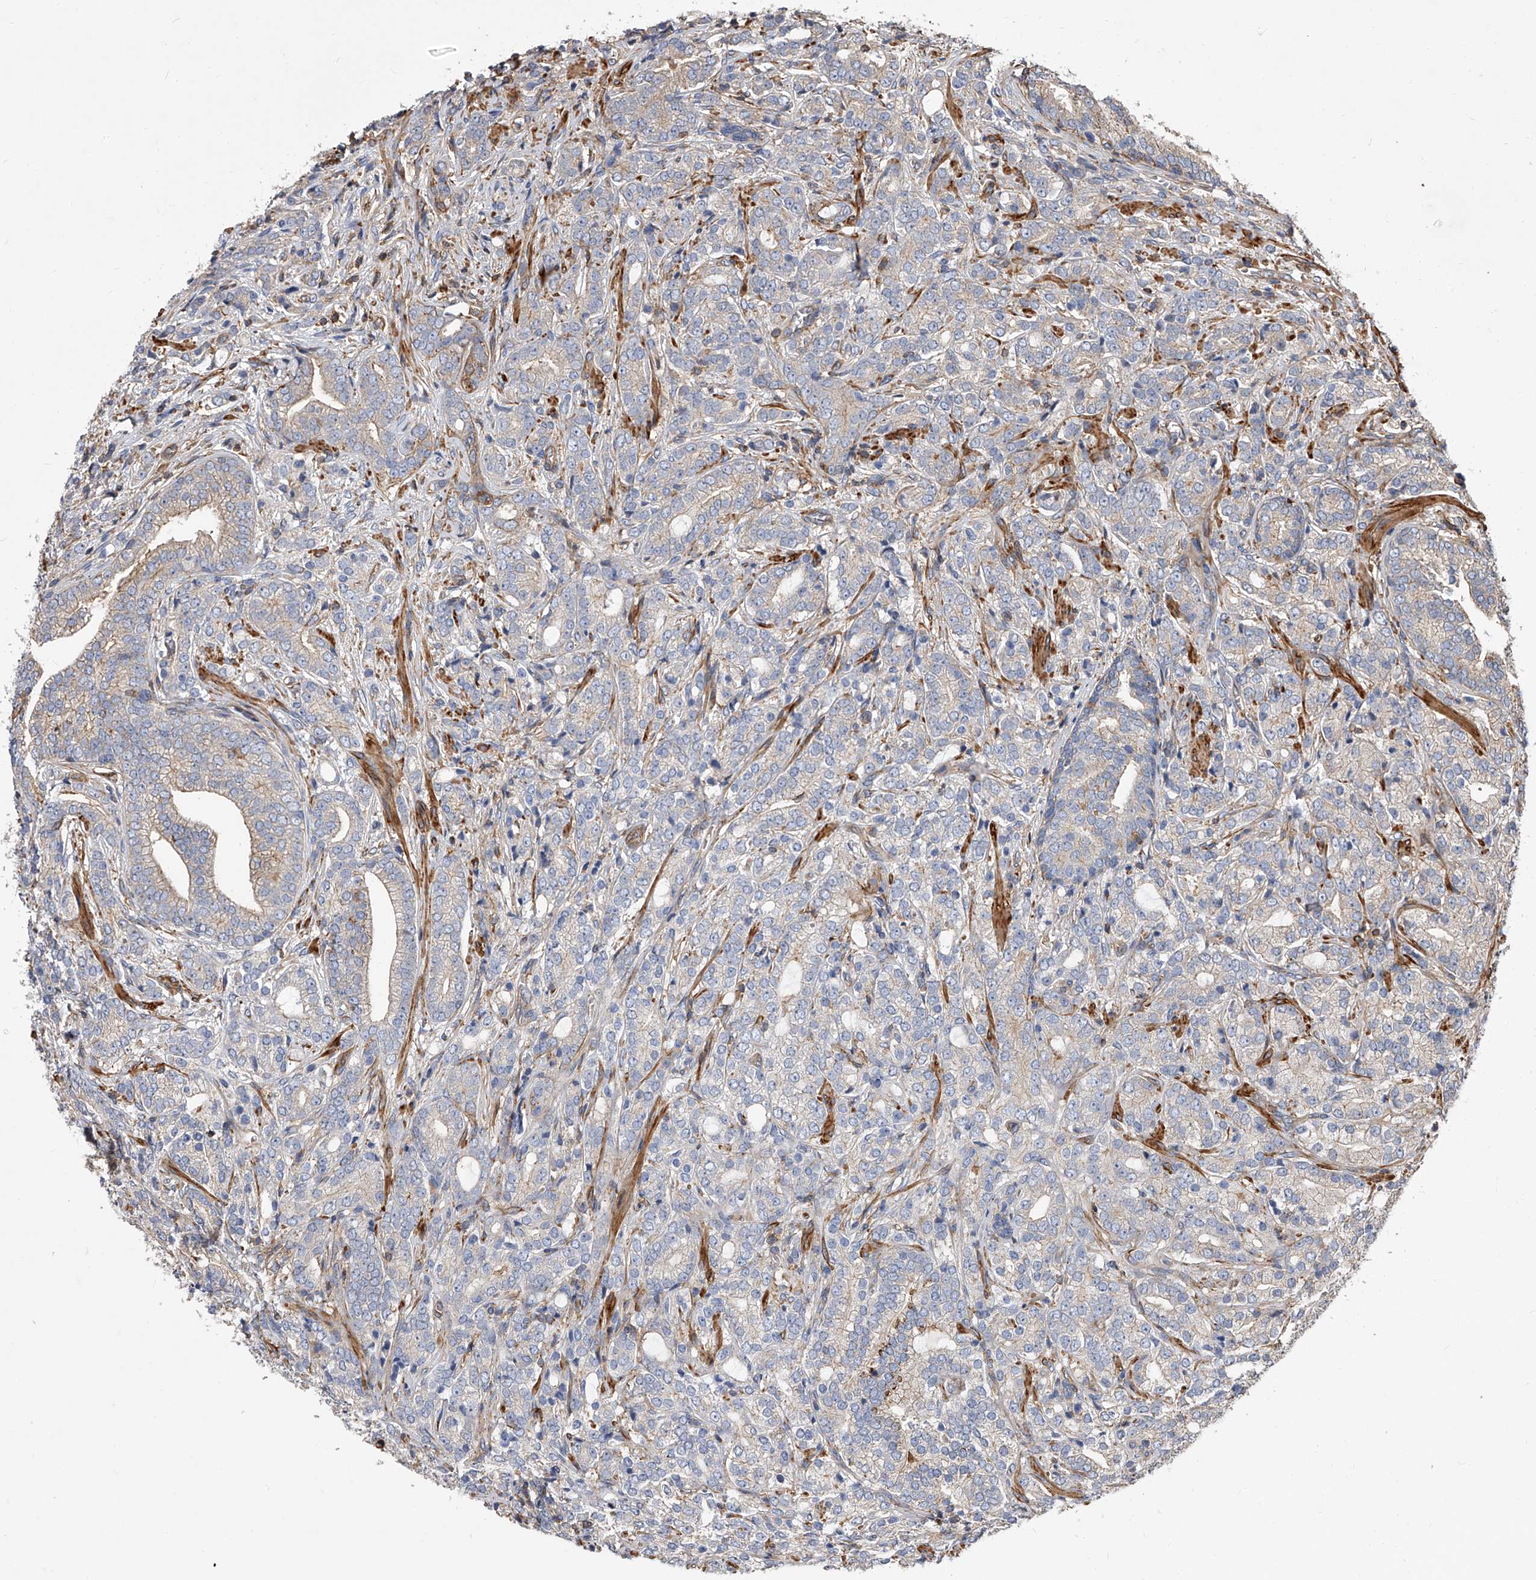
{"staining": {"intensity": "negative", "quantity": "none", "location": "none"}, "tissue": "prostate cancer", "cell_type": "Tumor cells", "image_type": "cancer", "snomed": [{"axis": "morphology", "description": "Adenocarcinoma, High grade"}, {"axis": "topography", "description": "Prostate"}], "caption": "The image displays no staining of tumor cells in prostate cancer. Brightfield microscopy of immunohistochemistry stained with DAB (brown) and hematoxylin (blue), captured at high magnification.", "gene": "PISD", "patient": {"sex": "male", "age": 57}}